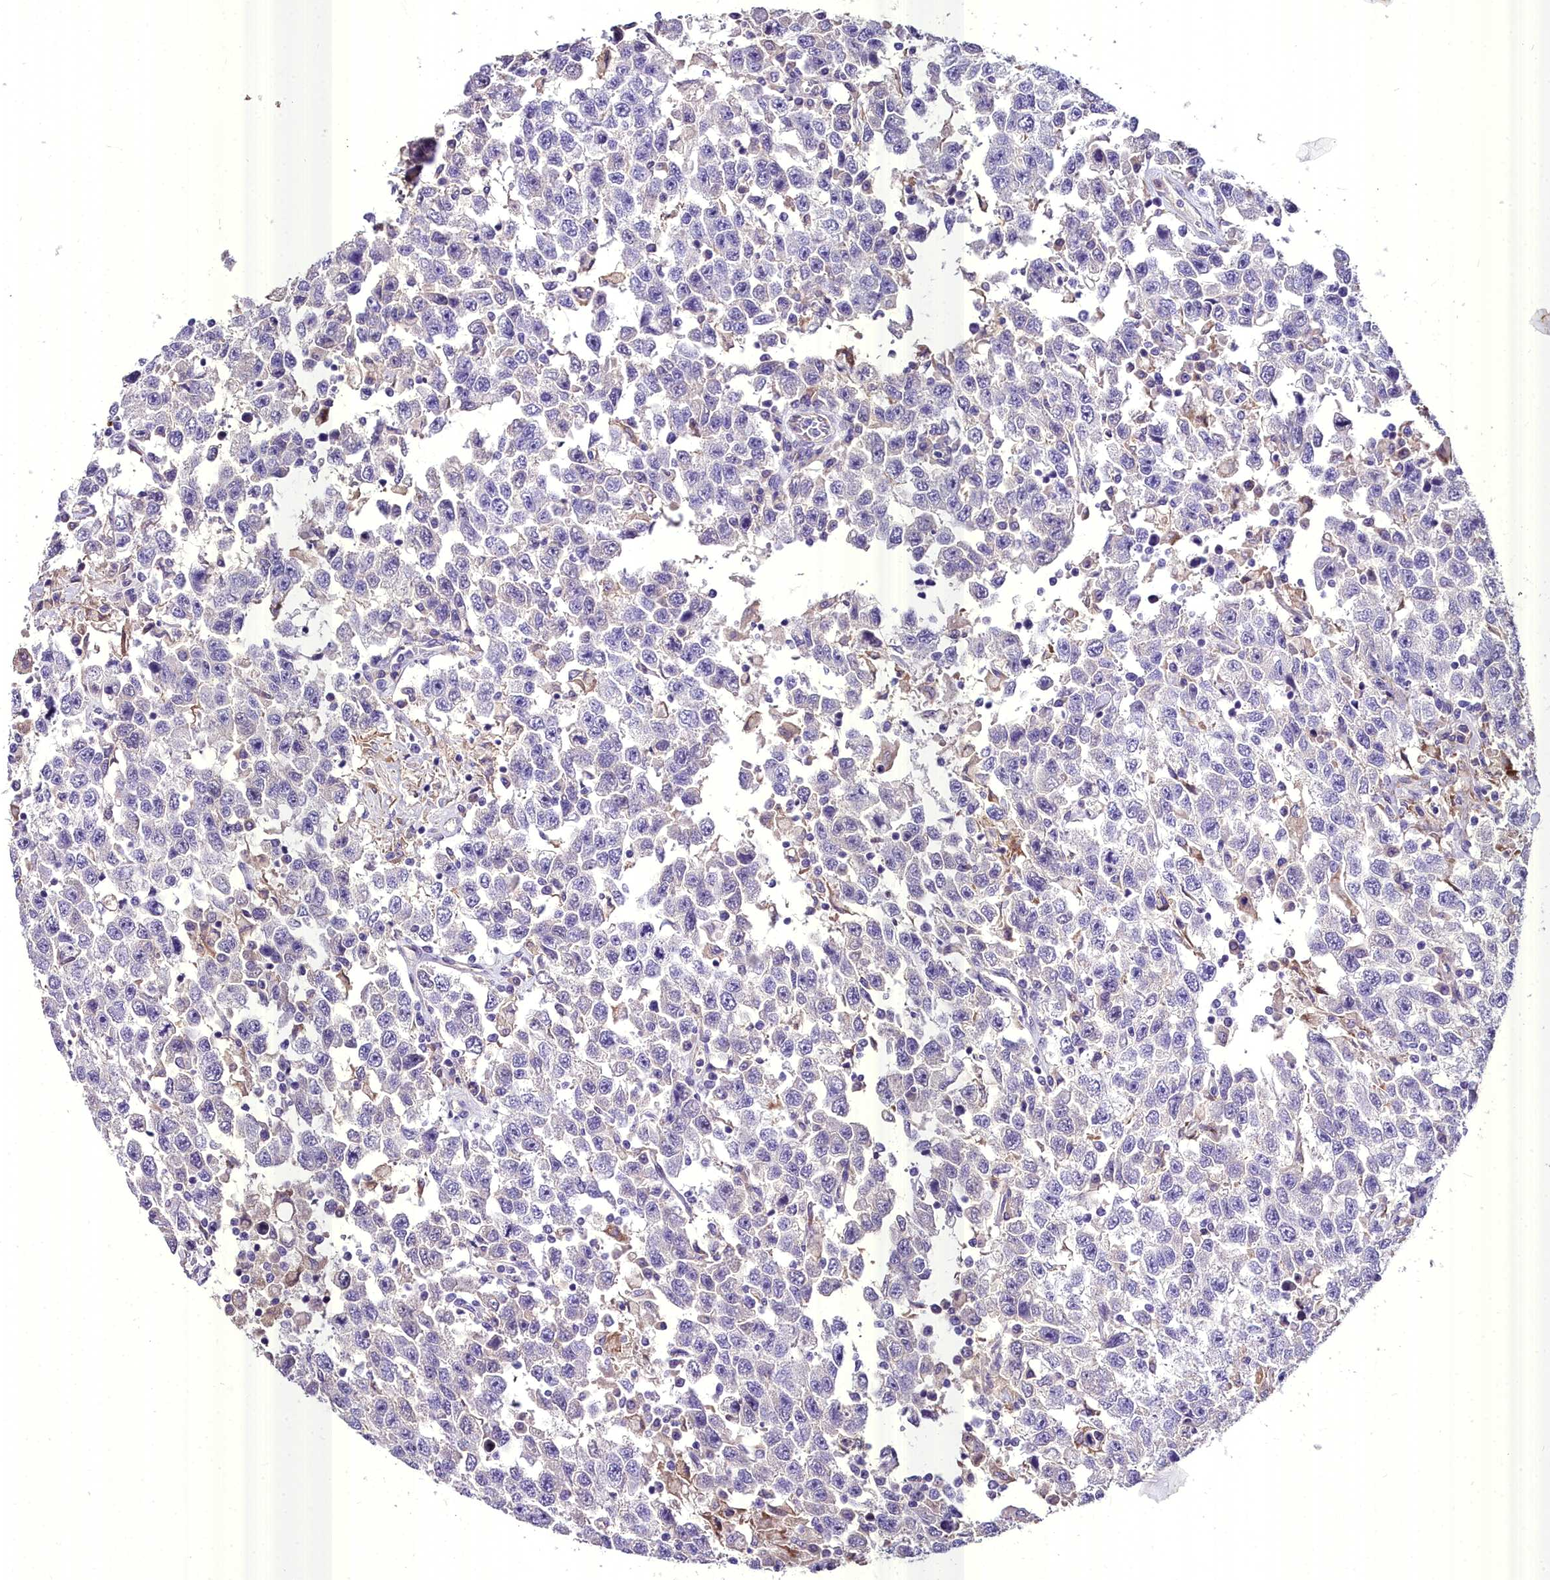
{"staining": {"intensity": "negative", "quantity": "none", "location": "none"}, "tissue": "testis cancer", "cell_type": "Tumor cells", "image_type": "cancer", "snomed": [{"axis": "morphology", "description": "Seminoma, NOS"}, {"axis": "topography", "description": "Testis"}], "caption": "Immunohistochemistry image of human testis cancer stained for a protein (brown), which exhibits no staining in tumor cells.", "gene": "MS4A18", "patient": {"sex": "male", "age": 41}}